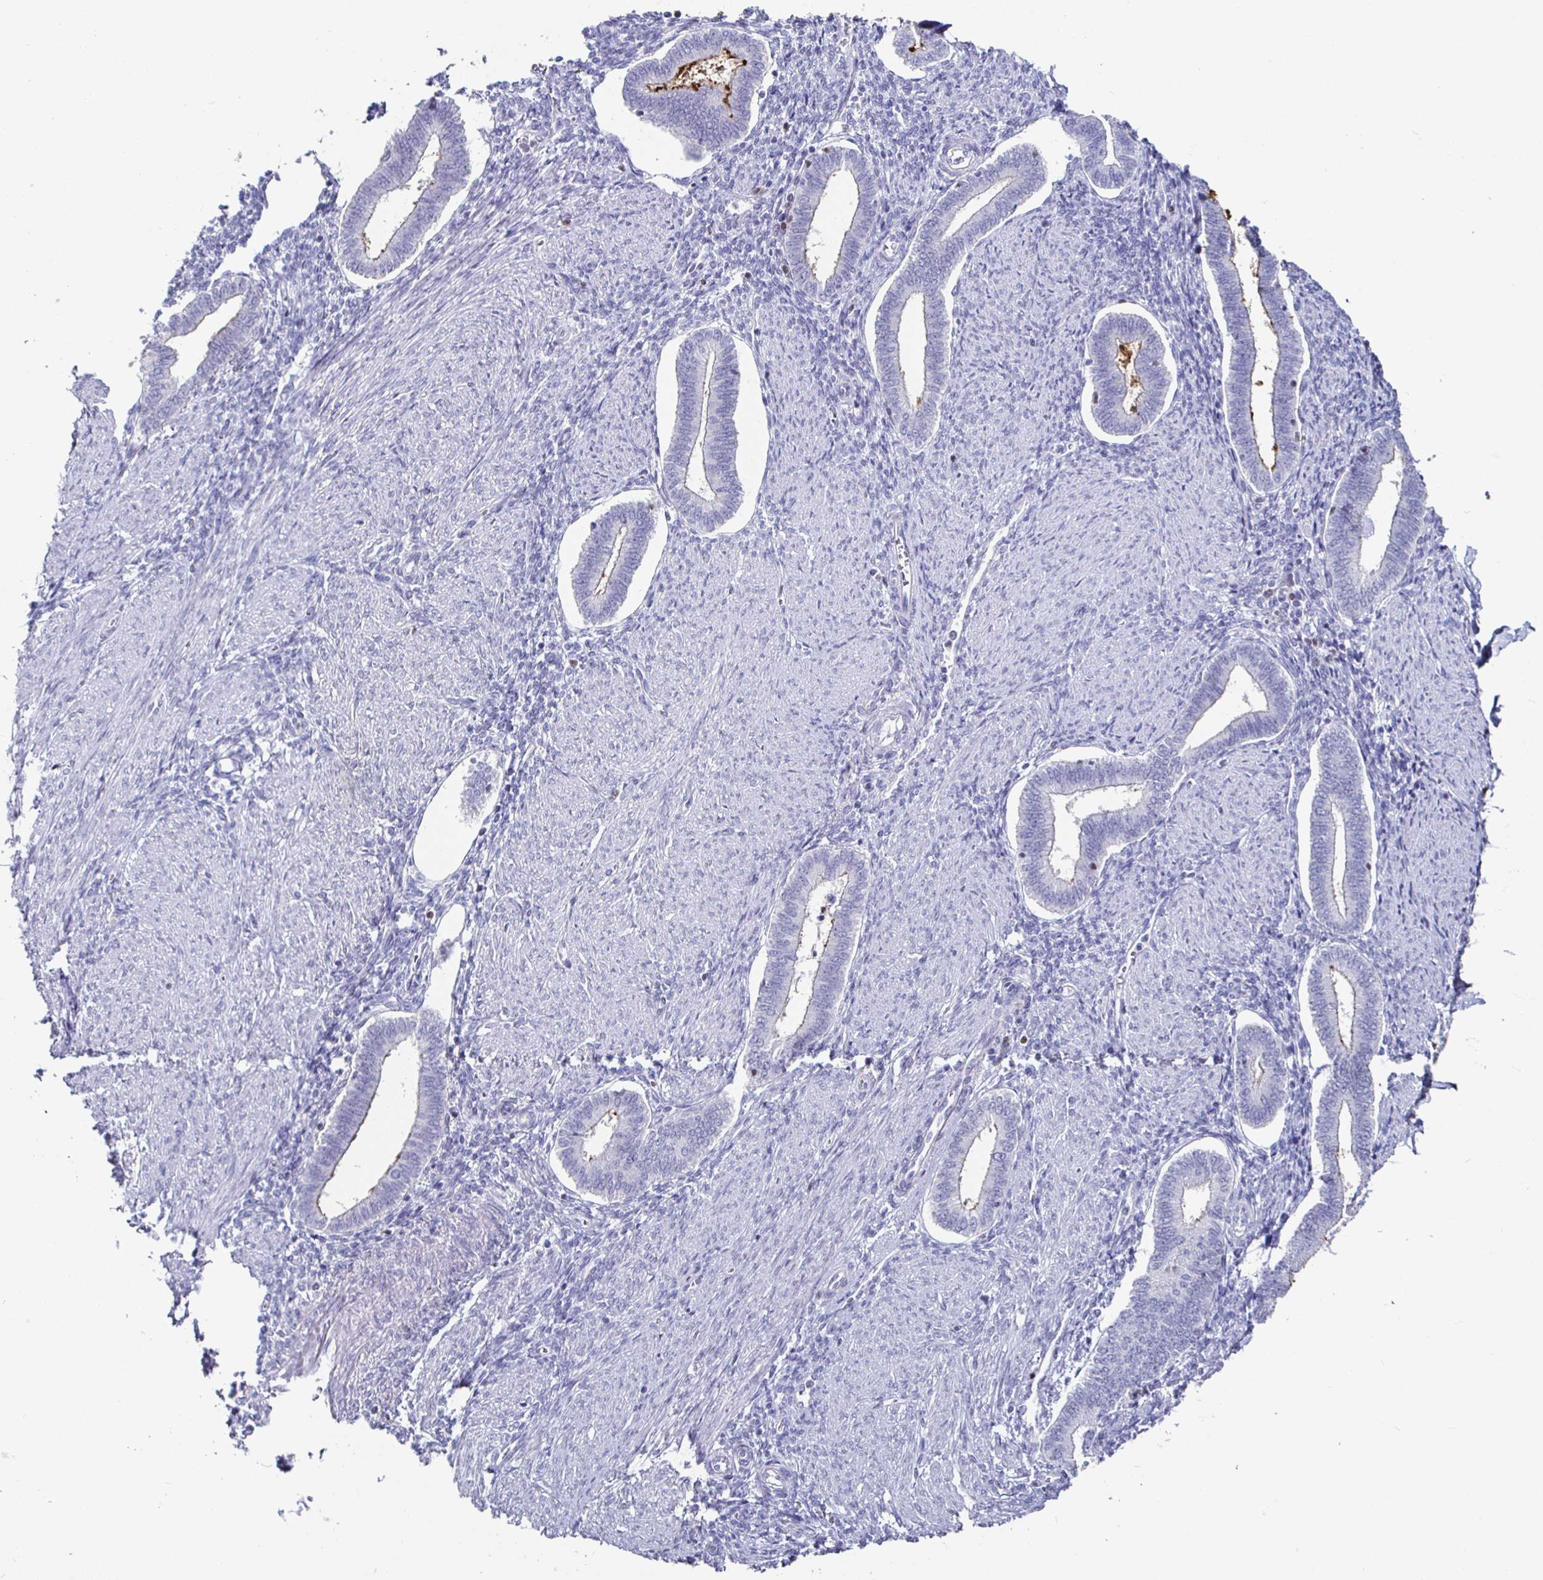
{"staining": {"intensity": "negative", "quantity": "none", "location": "none"}, "tissue": "endometrium", "cell_type": "Cells in endometrial stroma", "image_type": "normal", "snomed": [{"axis": "morphology", "description": "Normal tissue, NOS"}, {"axis": "topography", "description": "Endometrium"}], "caption": "Cells in endometrial stroma show no significant expression in benign endometrium.", "gene": "RUNX2", "patient": {"sex": "female", "age": 42}}